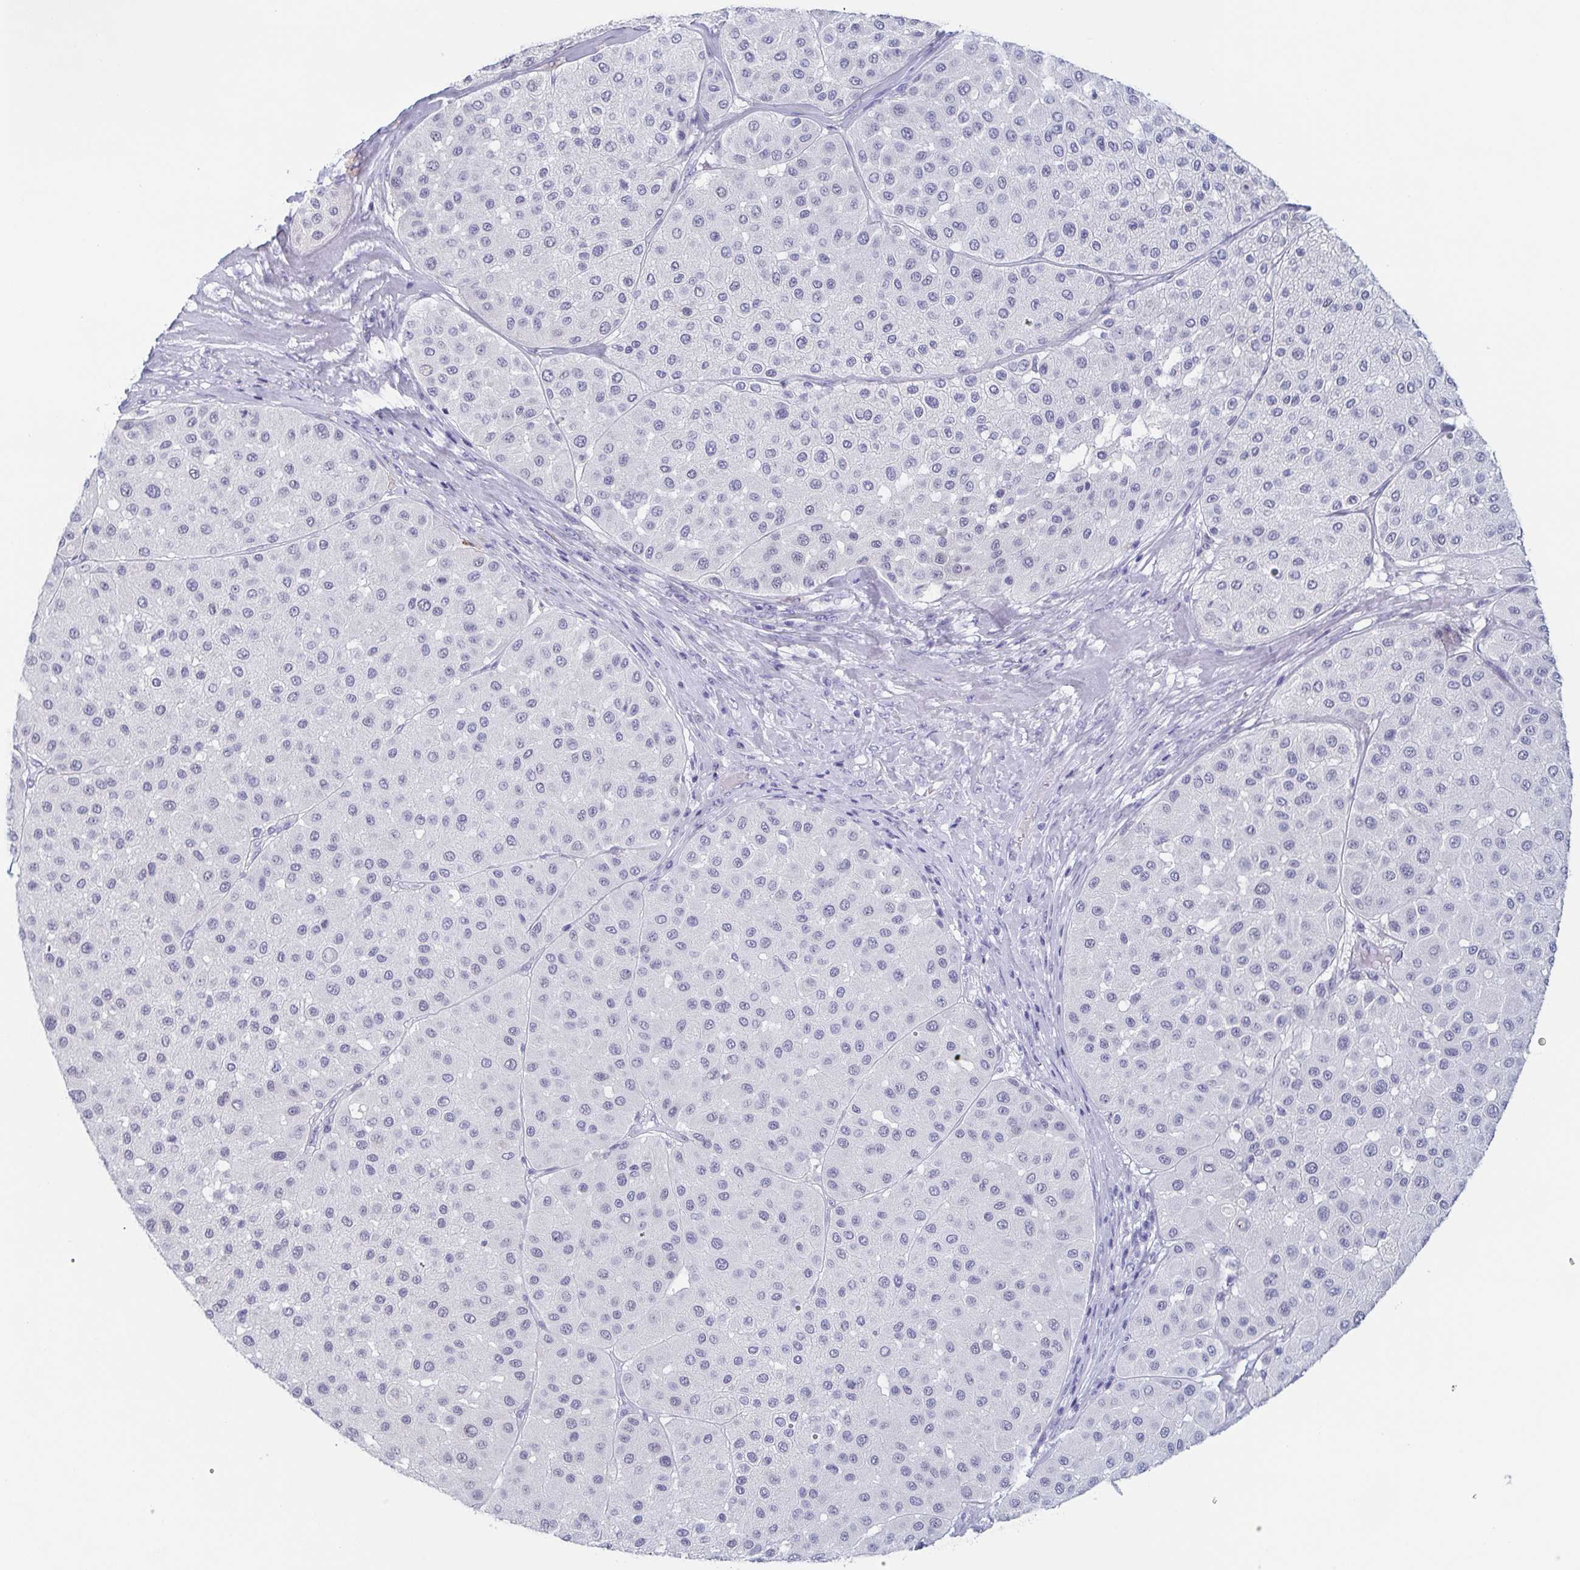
{"staining": {"intensity": "negative", "quantity": "none", "location": "none"}, "tissue": "melanoma", "cell_type": "Tumor cells", "image_type": "cancer", "snomed": [{"axis": "morphology", "description": "Malignant melanoma, Metastatic site"}, {"axis": "topography", "description": "Smooth muscle"}], "caption": "The micrograph exhibits no significant expression in tumor cells of malignant melanoma (metastatic site).", "gene": "REG4", "patient": {"sex": "male", "age": 41}}